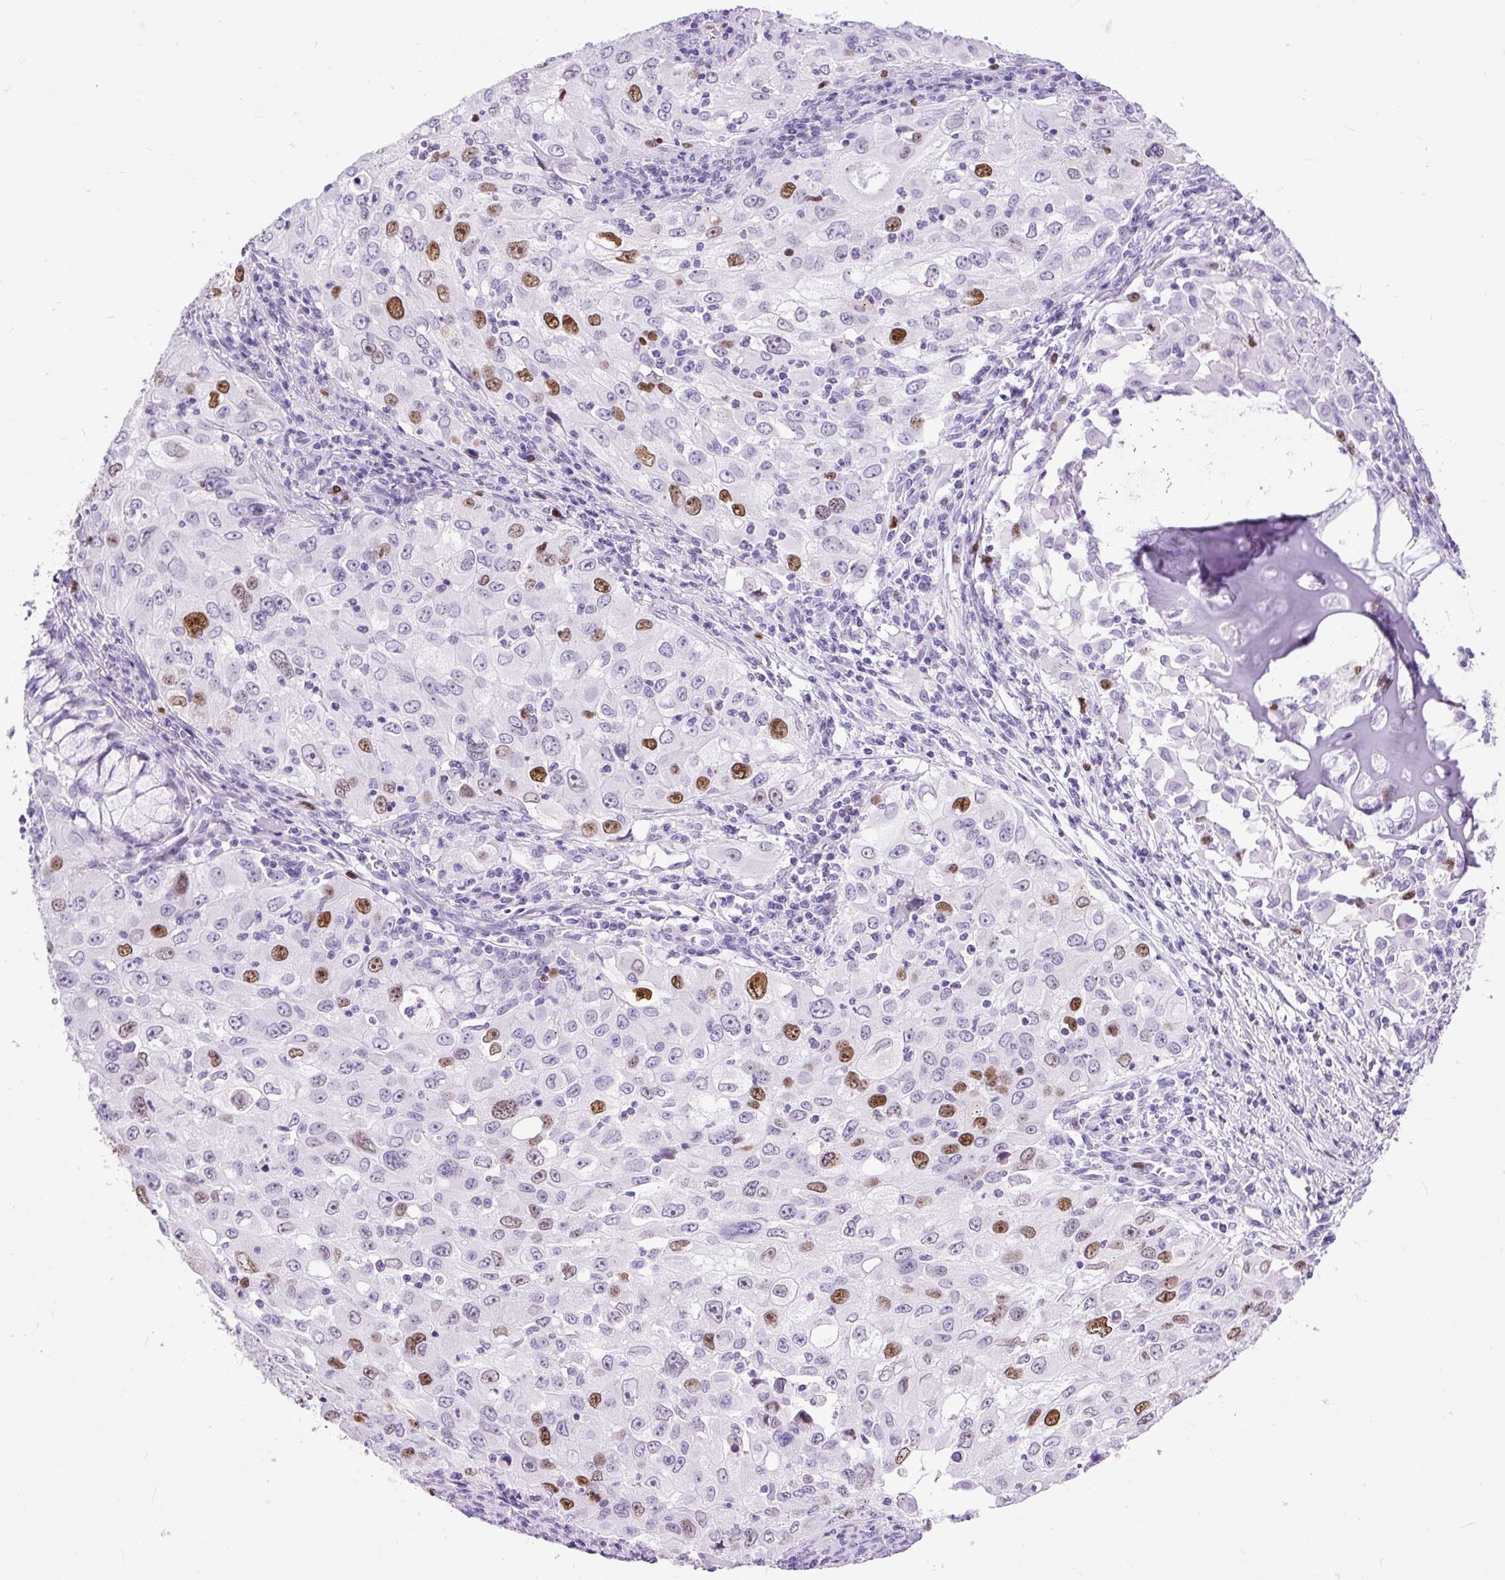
{"staining": {"intensity": "strong", "quantity": "<25%", "location": "nuclear"}, "tissue": "lung cancer", "cell_type": "Tumor cells", "image_type": "cancer", "snomed": [{"axis": "morphology", "description": "Adenocarcinoma, NOS"}, {"axis": "morphology", "description": "Adenocarcinoma, metastatic, NOS"}, {"axis": "topography", "description": "Lymph node"}, {"axis": "topography", "description": "Lung"}], "caption": "A histopathology image of lung cancer stained for a protein shows strong nuclear brown staining in tumor cells. The staining is performed using DAB (3,3'-diaminobenzidine) brown chromogen to label protein expression. The nuclei are counter-stained blue using hematoxylin.", "gene": "RACGAP1", "patient": {"sex": "female", "age": 42}}